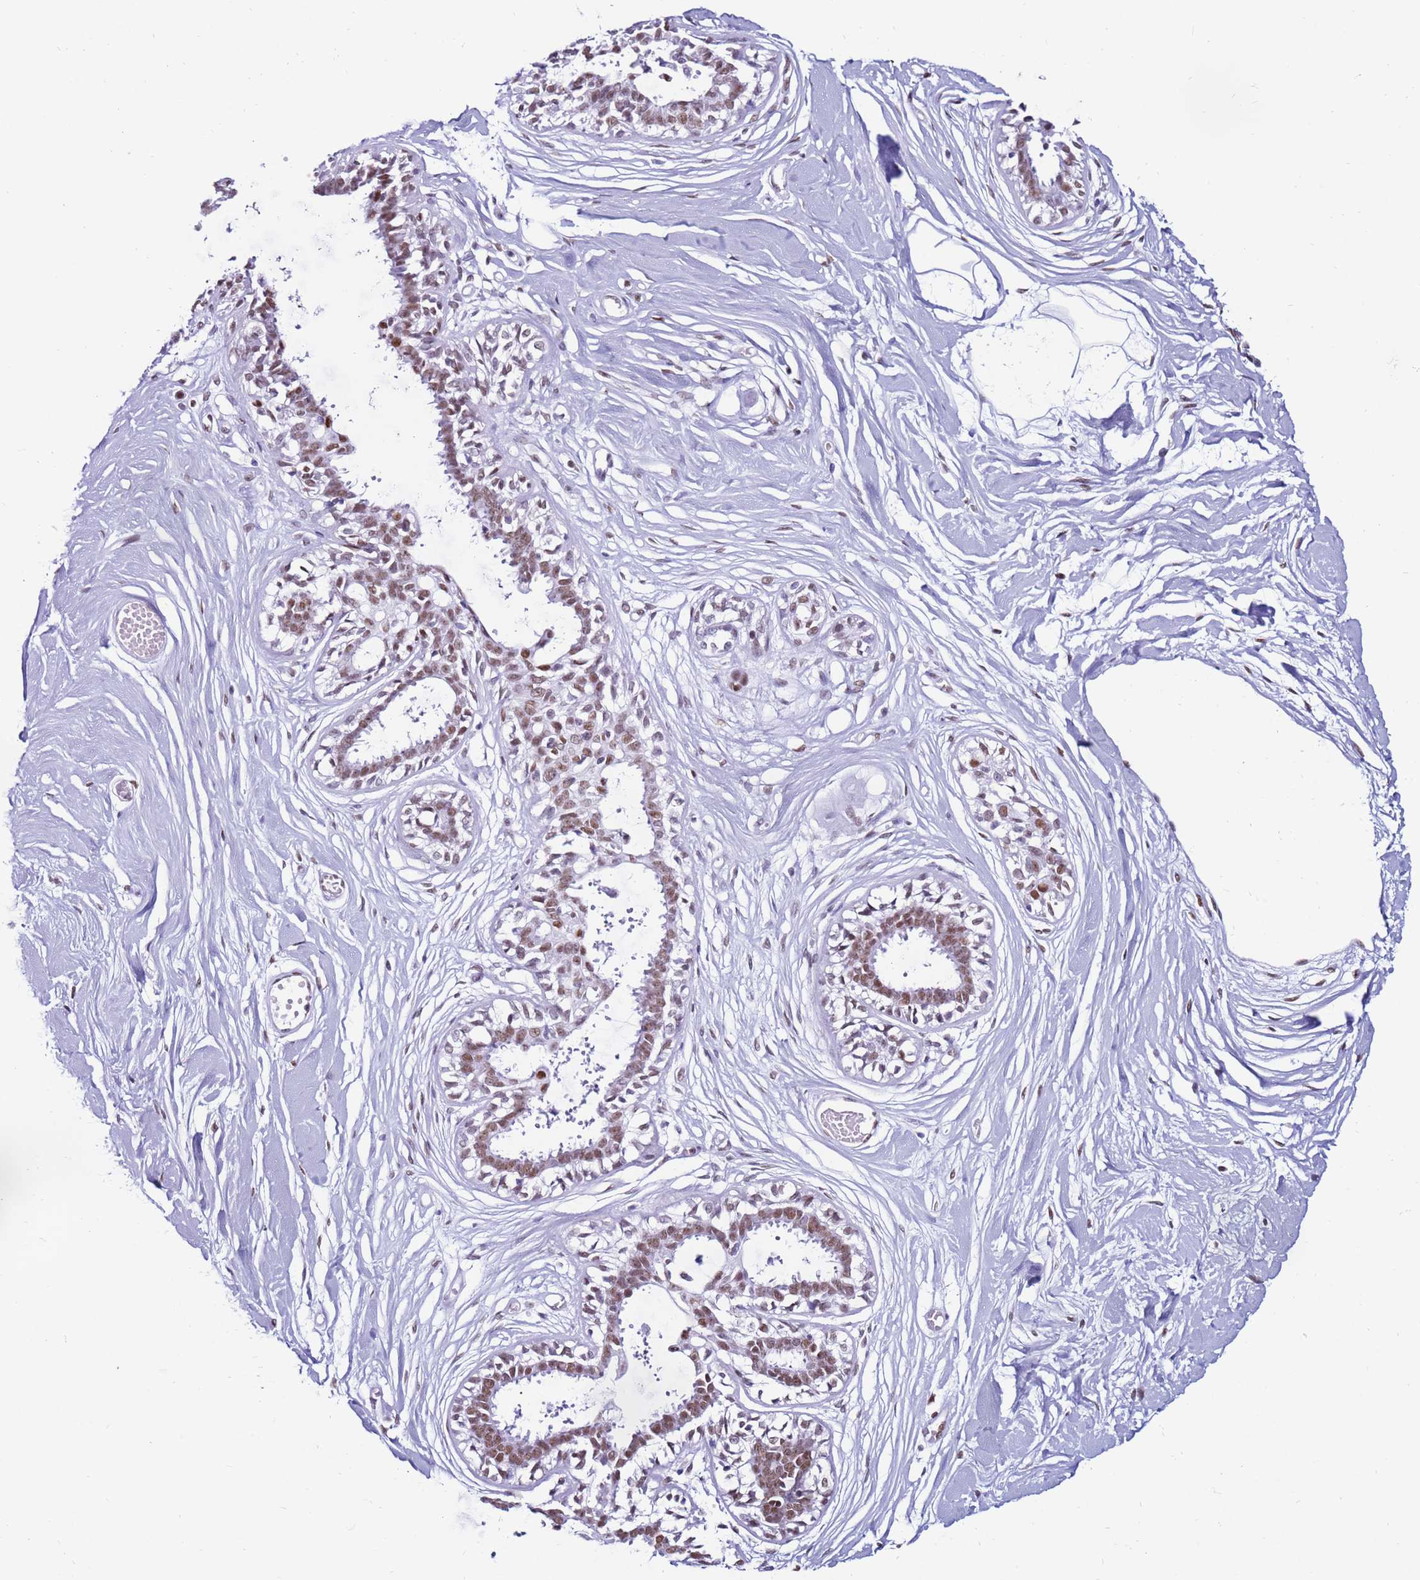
{"staining": {"intensity": "negative", "quantity": "none", "location": "none"}, "tissue": "breast", "cell_type": "Adipocytes", "image_type": "normal", "snomed": [{"axis": "morphology", "description": "Normal tissue, NOS"}, {"axis": "topography", "description": "Breast"}], "caption": "Human breast stained for a protein using immunohistochemistry (IHC) reveals no expression in adipocytes.", "gene": "KPNA4", "patient": {"sex": "female", "age": 45}}